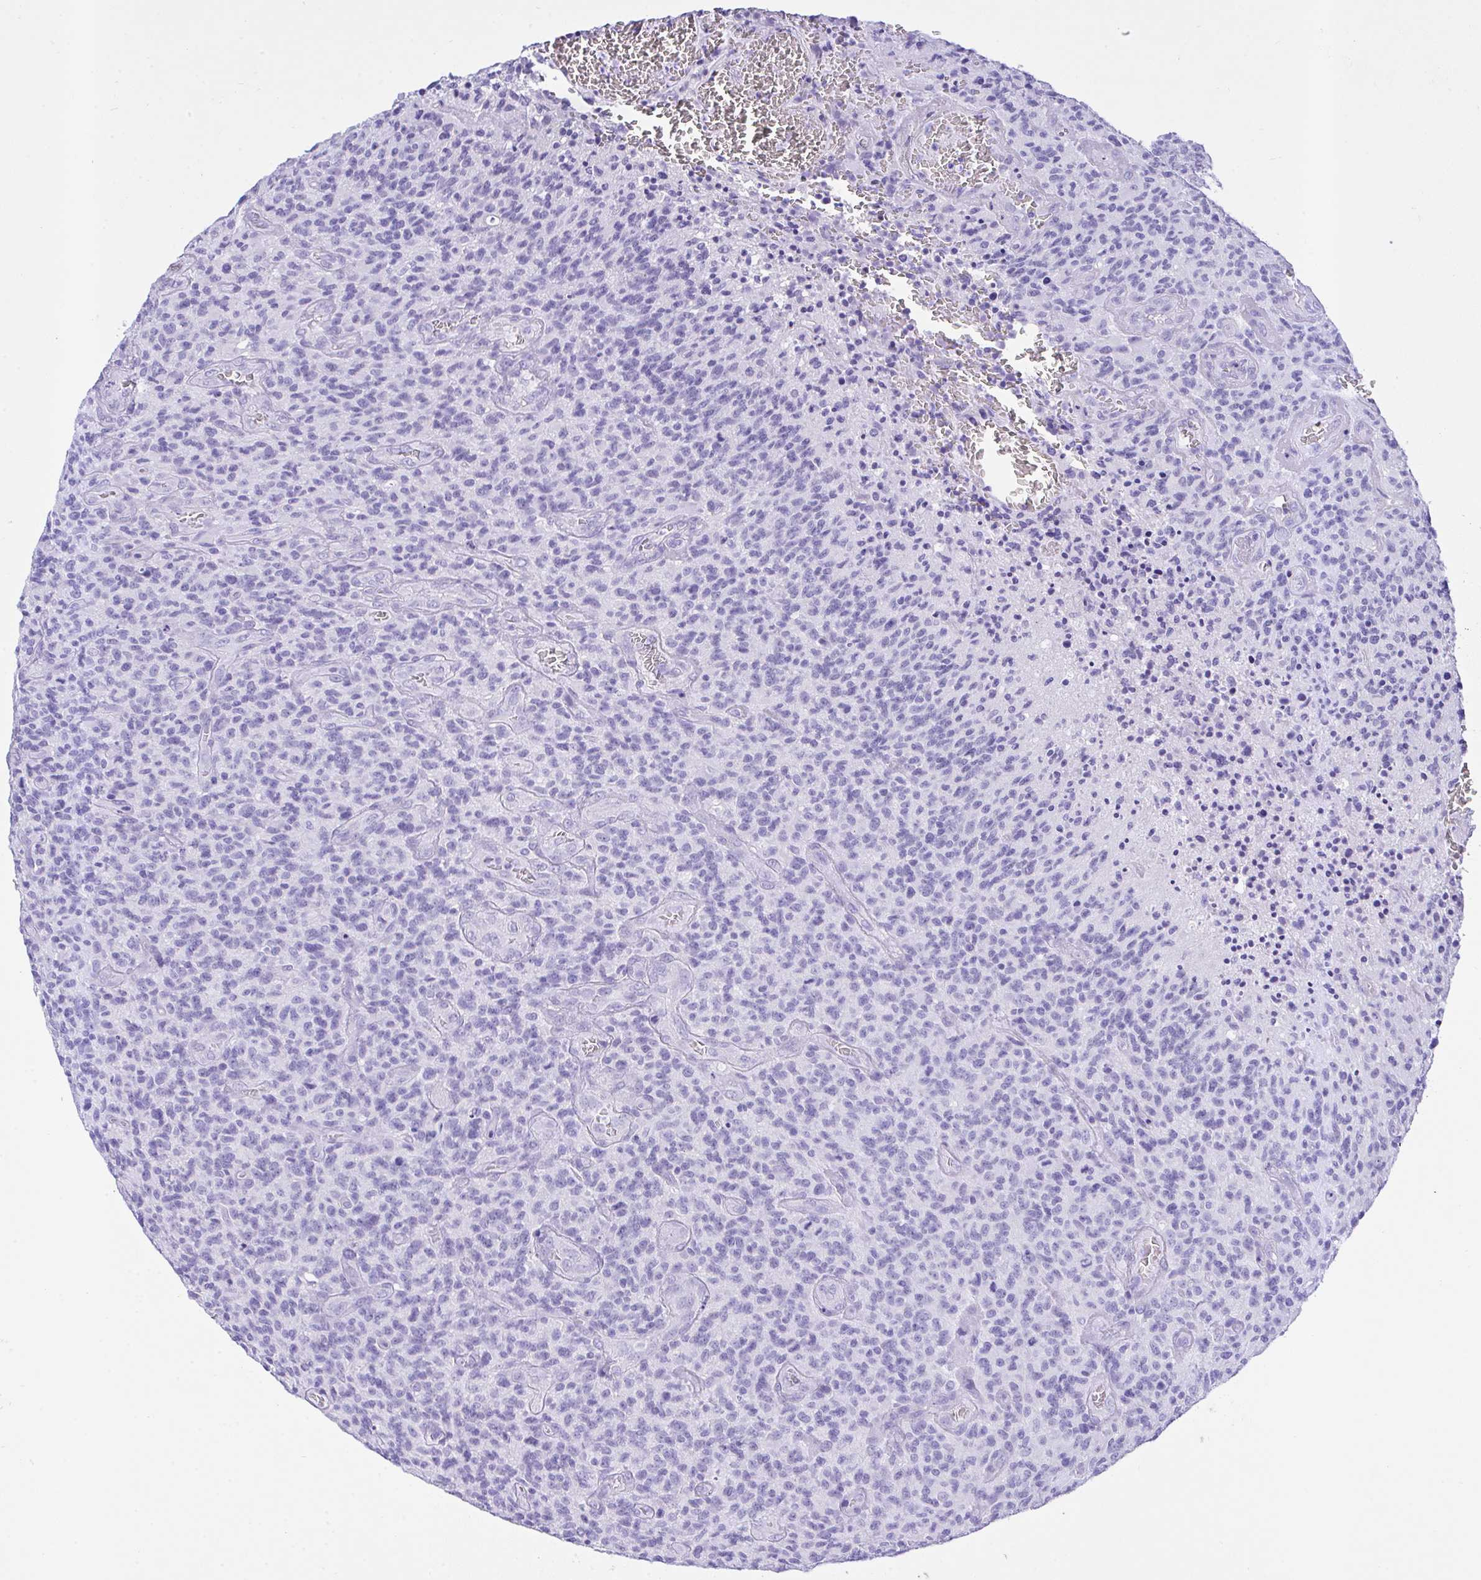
{"staining": {"intensity": "negative", "quantity": "none", "location": "none"}, "tissue": "glioma", "cell_type": "Tumor cells", "image_type": "cancer", "snomed": [{"axis": "morphology", "description": "Glioma, malignant, High grade"}, {"axis": "topography", "description": "Brain"}], "caption": "Tumor cells show no significant expression in high-grade glioma (malignant).", "gene": "AKR1D1", "patient": {"sex": "male", "age": 76}}